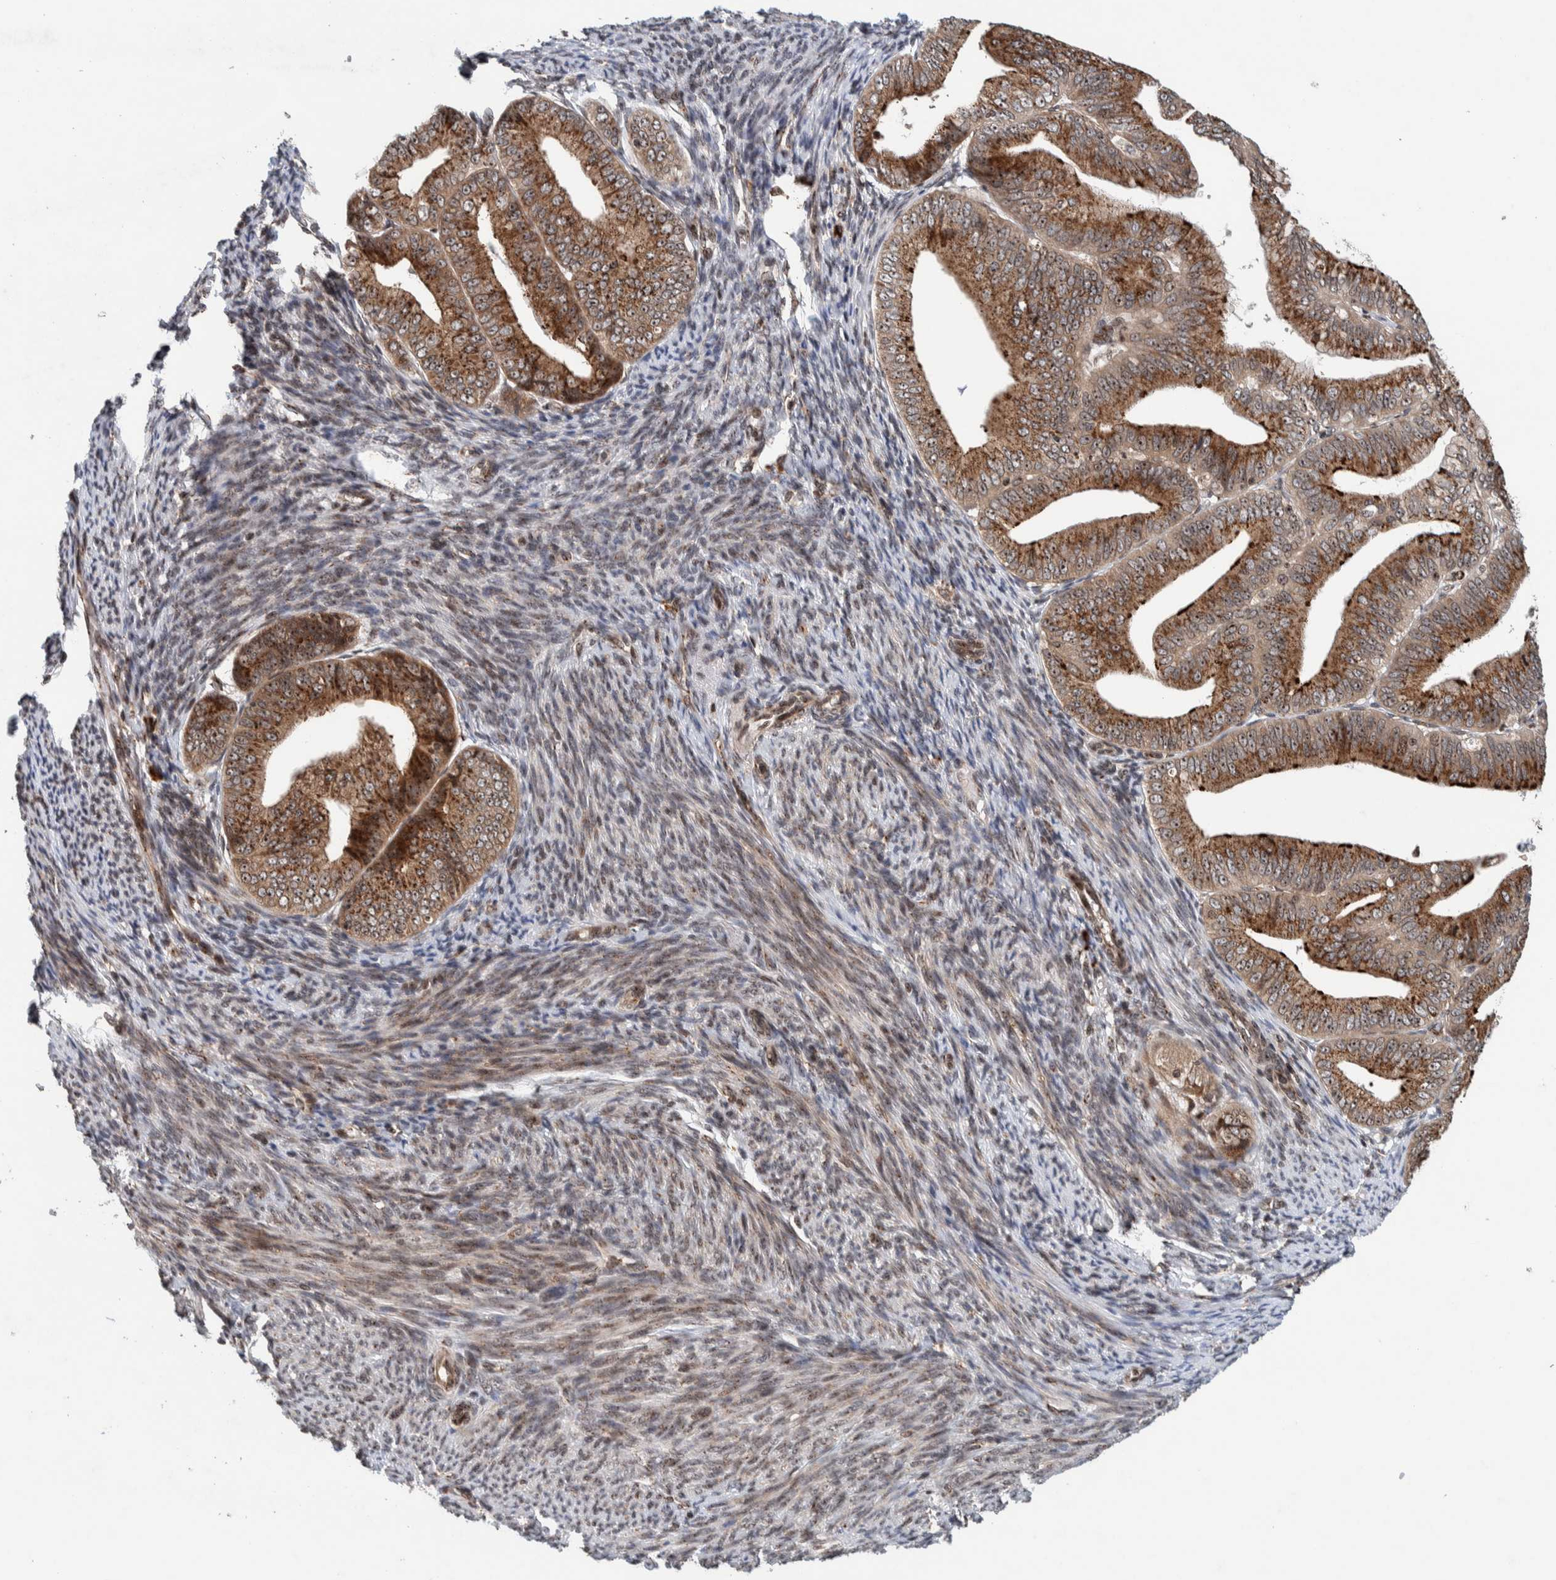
{"staining": {"intensity": "moderate", "quantity": ">75%", "location": "cytoplasmic/membranous"}, "tissue": "endometrial cancer", "cell_type": "Tumor cells", "image_type": "cancer", "snomed": [{"axis": "morphology", "description": "Adenocarcinoma, NOS"}, {"axis": "topography", "description": "Endometrium"}], "caption": "The histopathology image displays staining of endometrial adenocarcinoma, revealing moderate cytoplasmic/membranous protein expression (brown color) within tumor cells.", "gene": "CCDC182", "patient": {"sex": "female", "age": 63}}